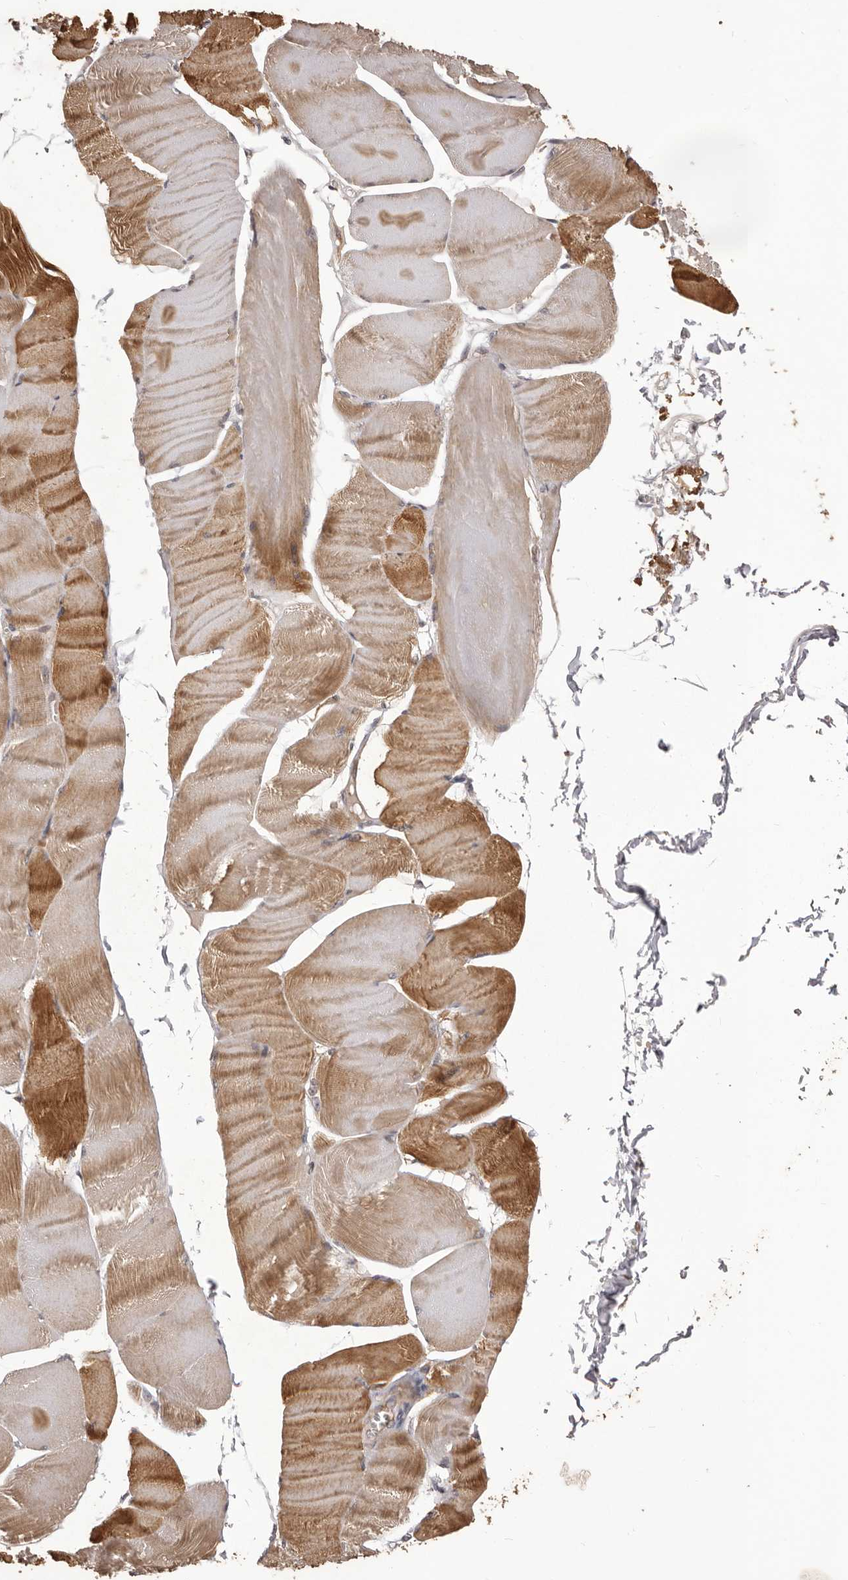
{"staining": {"intensity": "moderate", "quantity": ">75%", "location": "cytoplasmic/membranous"}, "tissue": "skeletal muscle", "cell_type": "Myocytes", "image_type": "normal", "snomed": [{"axis": "morphology", "description": "Normal tissue, NOS"}, {"axis": "morphology", "description": "Basal cell carcinoma"}, {"axis": "topography", "description": "Skeletal muscle"}], "caption": "The photomicrograph shows immunohistochemical staining of benign skeletal muscle. There is moderate cytoplasmic/membranous staining is identified in about >75% of myocytes.", "gene": "QRSL1", "patient": {"sex": "female", "age": 64}}